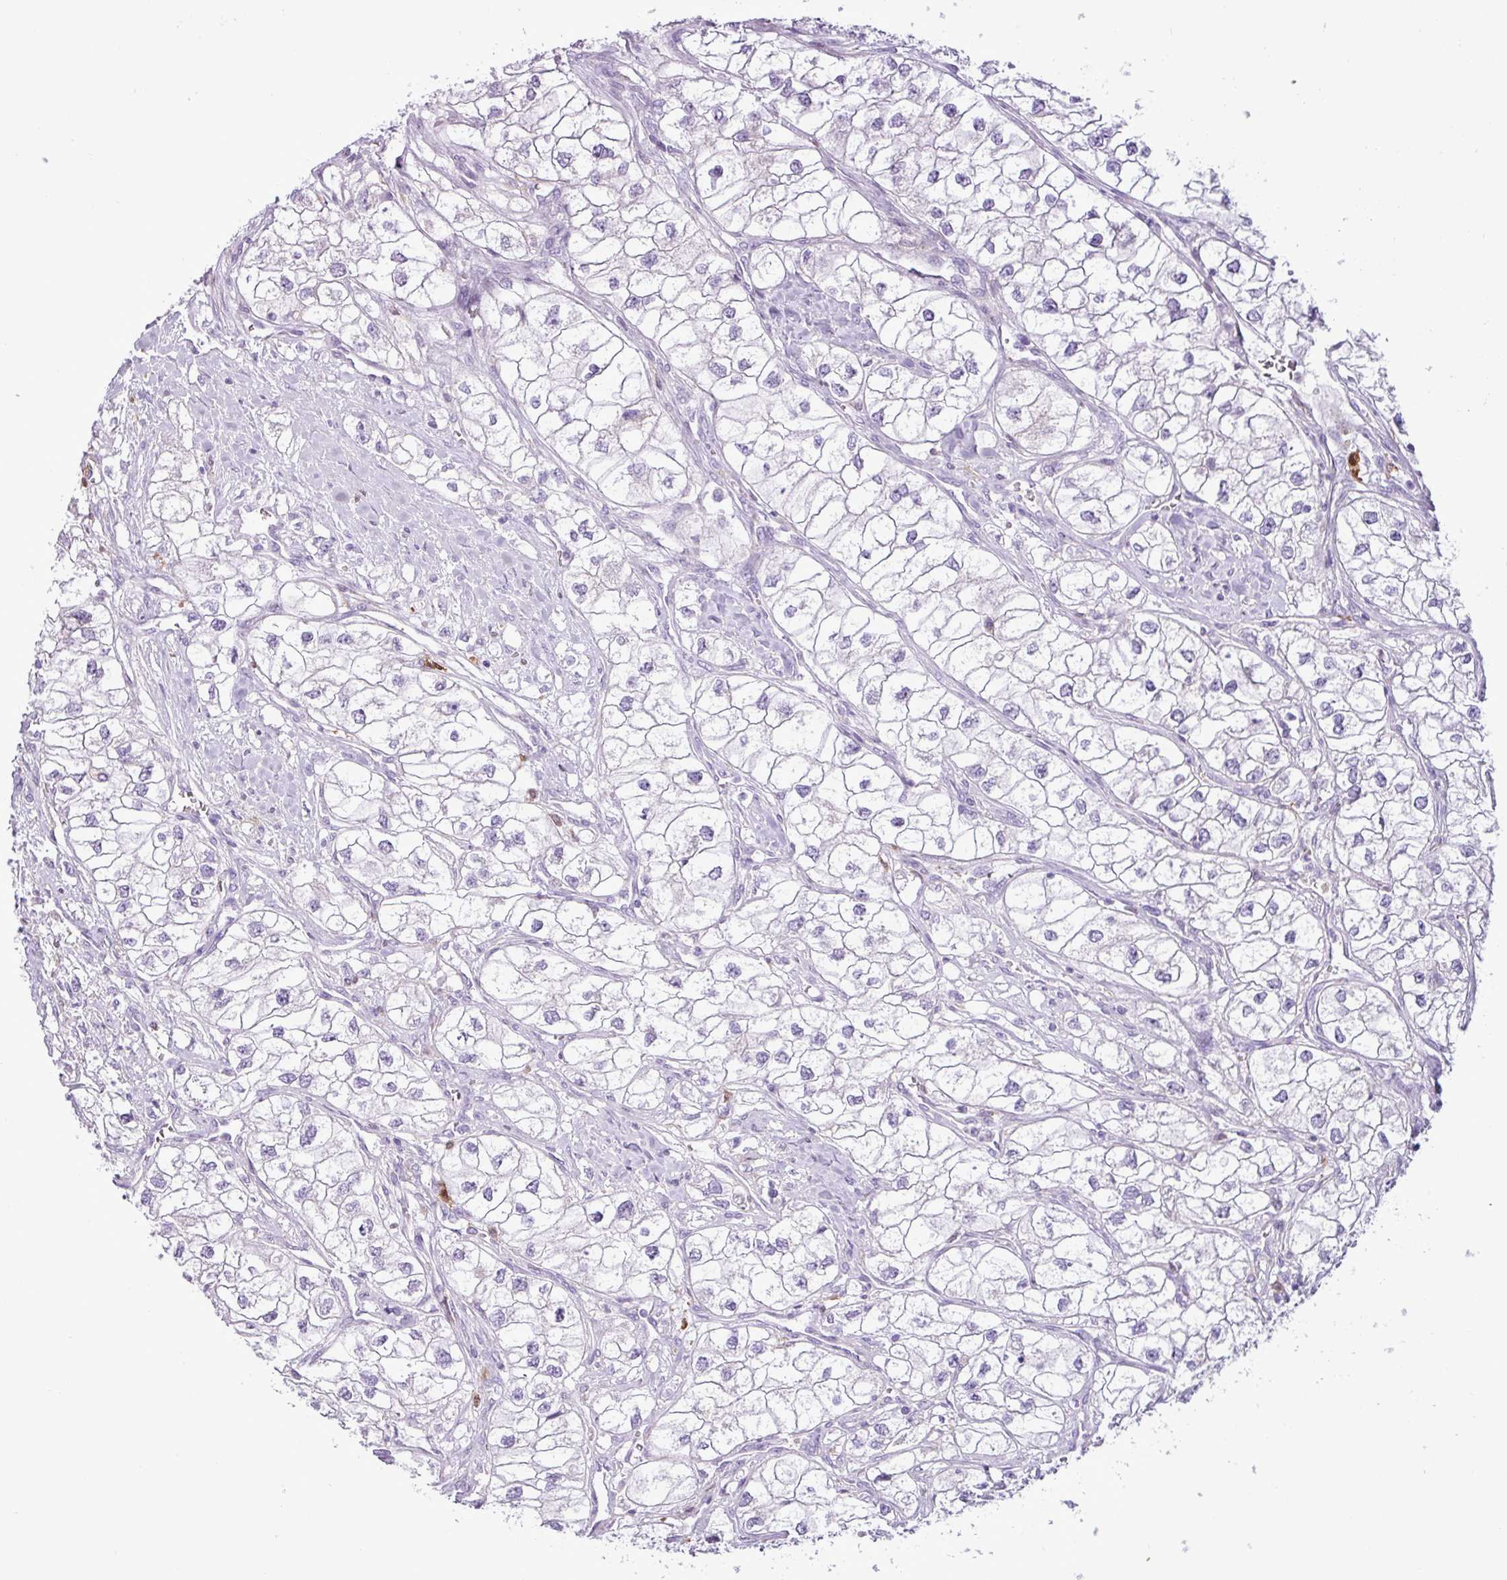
{"staining": {"intensity": "negative", "quantity": "none", "location": "none"}, "tissue": "renal cancer", "cell_type": "Tumor cells", "image_type": "cancer", "snomed": [{"axis": "morphology", "description": "Adenocarcinoma, NOS"}, {"axis": "topography", "description": "Kidney"}], "caption": "Immunohistochemistry histopathology image of human adenocarcinoma (renal) stained for a protein (brown), which displays no expression in tumor cells.", "gene": "TMEM200C", "patient": {"sex": "male", "age": 59}}